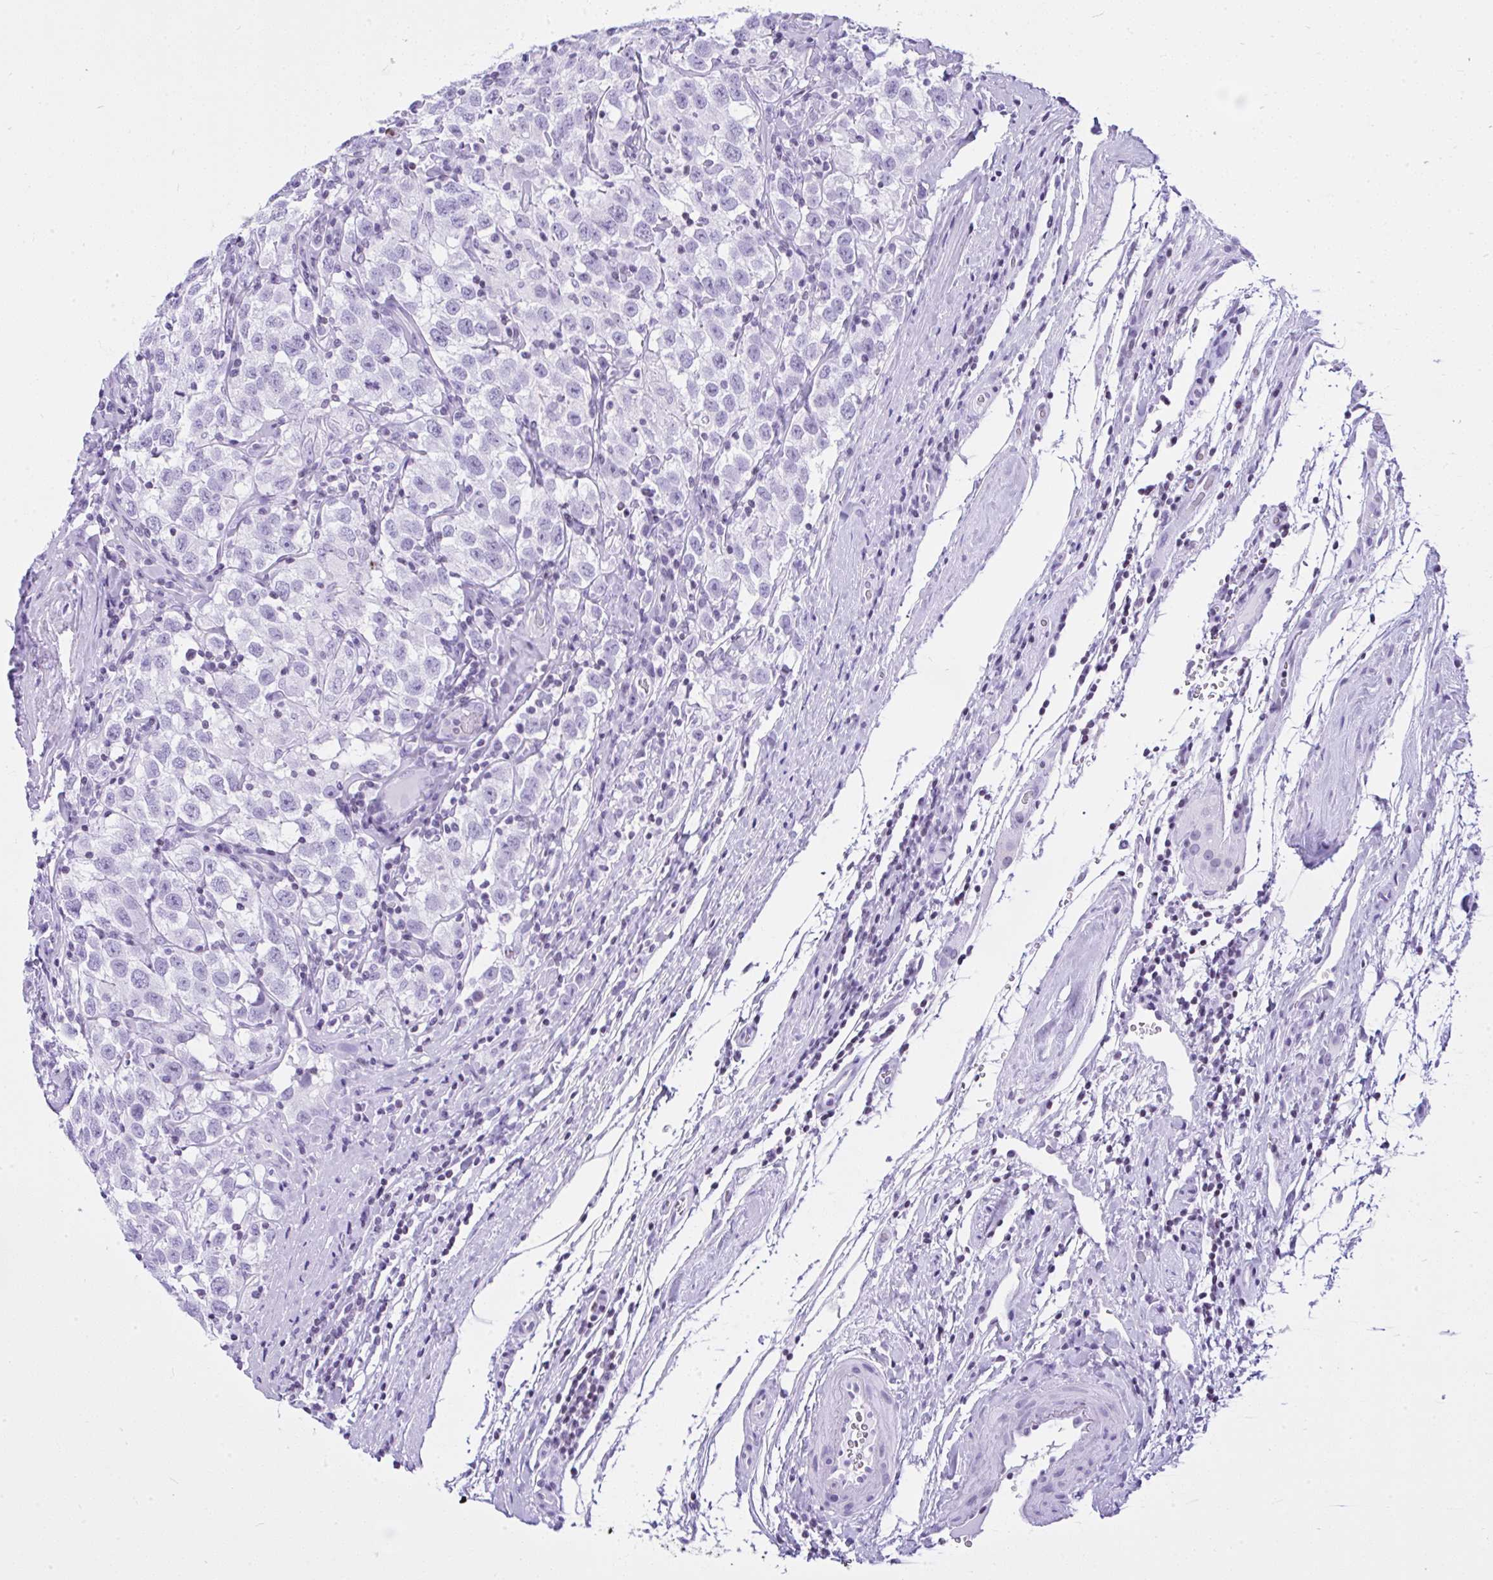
{"staining": {"intensity": "negative", "quantity": "none", "location": "none"}, "tissue": "testis cancer", "cell_type": "Tumor cells", "image_type": "cancer", "snomed": [{"axis": "morphology", "description": "Seminoma, NOS"}, {"axis": "topography", "description": "Testis"}], "caption": "An immunohistochemistry photomicrograph of testis seminoma is shown. There is no staining in tumor cells of testis seminoma. The staining is performed using DAB brown chromogen with nuclei counter-stained in using hematoxylin.", "gene": "KRT27", "patient": {"sex": "male", "age": 41}}